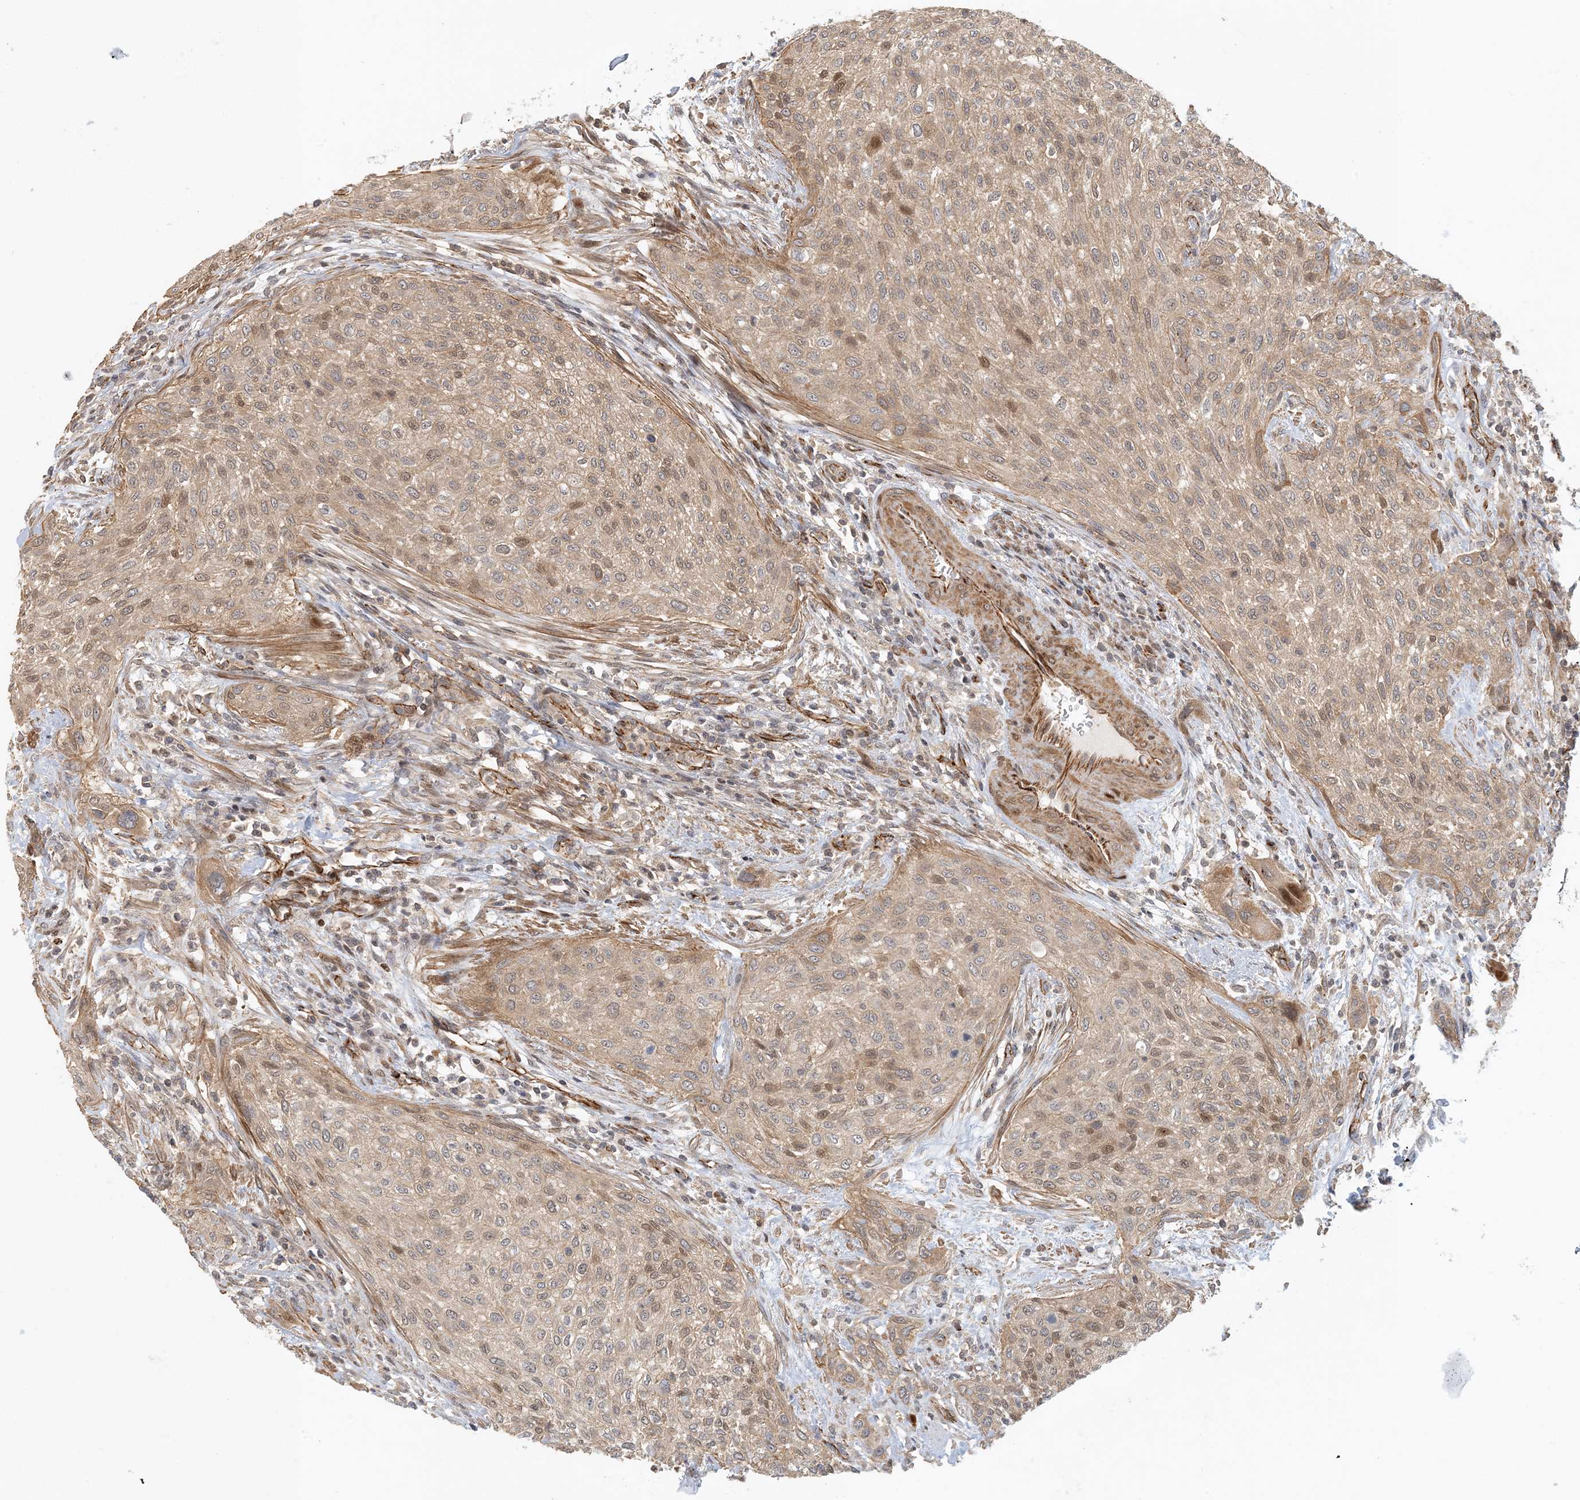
{"staining": {"intensity": "weak", "quantity": "25%-75%", "location": "cytoplasmic/membranous,nuclear"}, "tissue": "urothelial cancer", "cell_type": "Tumor cells", "image_type": "cancer", "snomed": [{"axis": "morphology", "description": "Urothelial carcinoma, High grade"}, {"axis": "topography", "description": "Urinary bladder"}], "caption": "This photomicrograph demonstrates urothelial cancer stained with IHC to label a protein in brown. The cytoplasmic/membranous and nuclear of tumor cells show weak positivity for the protein. Nuclei are counter-stained blue.", "gene": "MAPKBP1", "patient": {"sex": "male", "age": 35}}